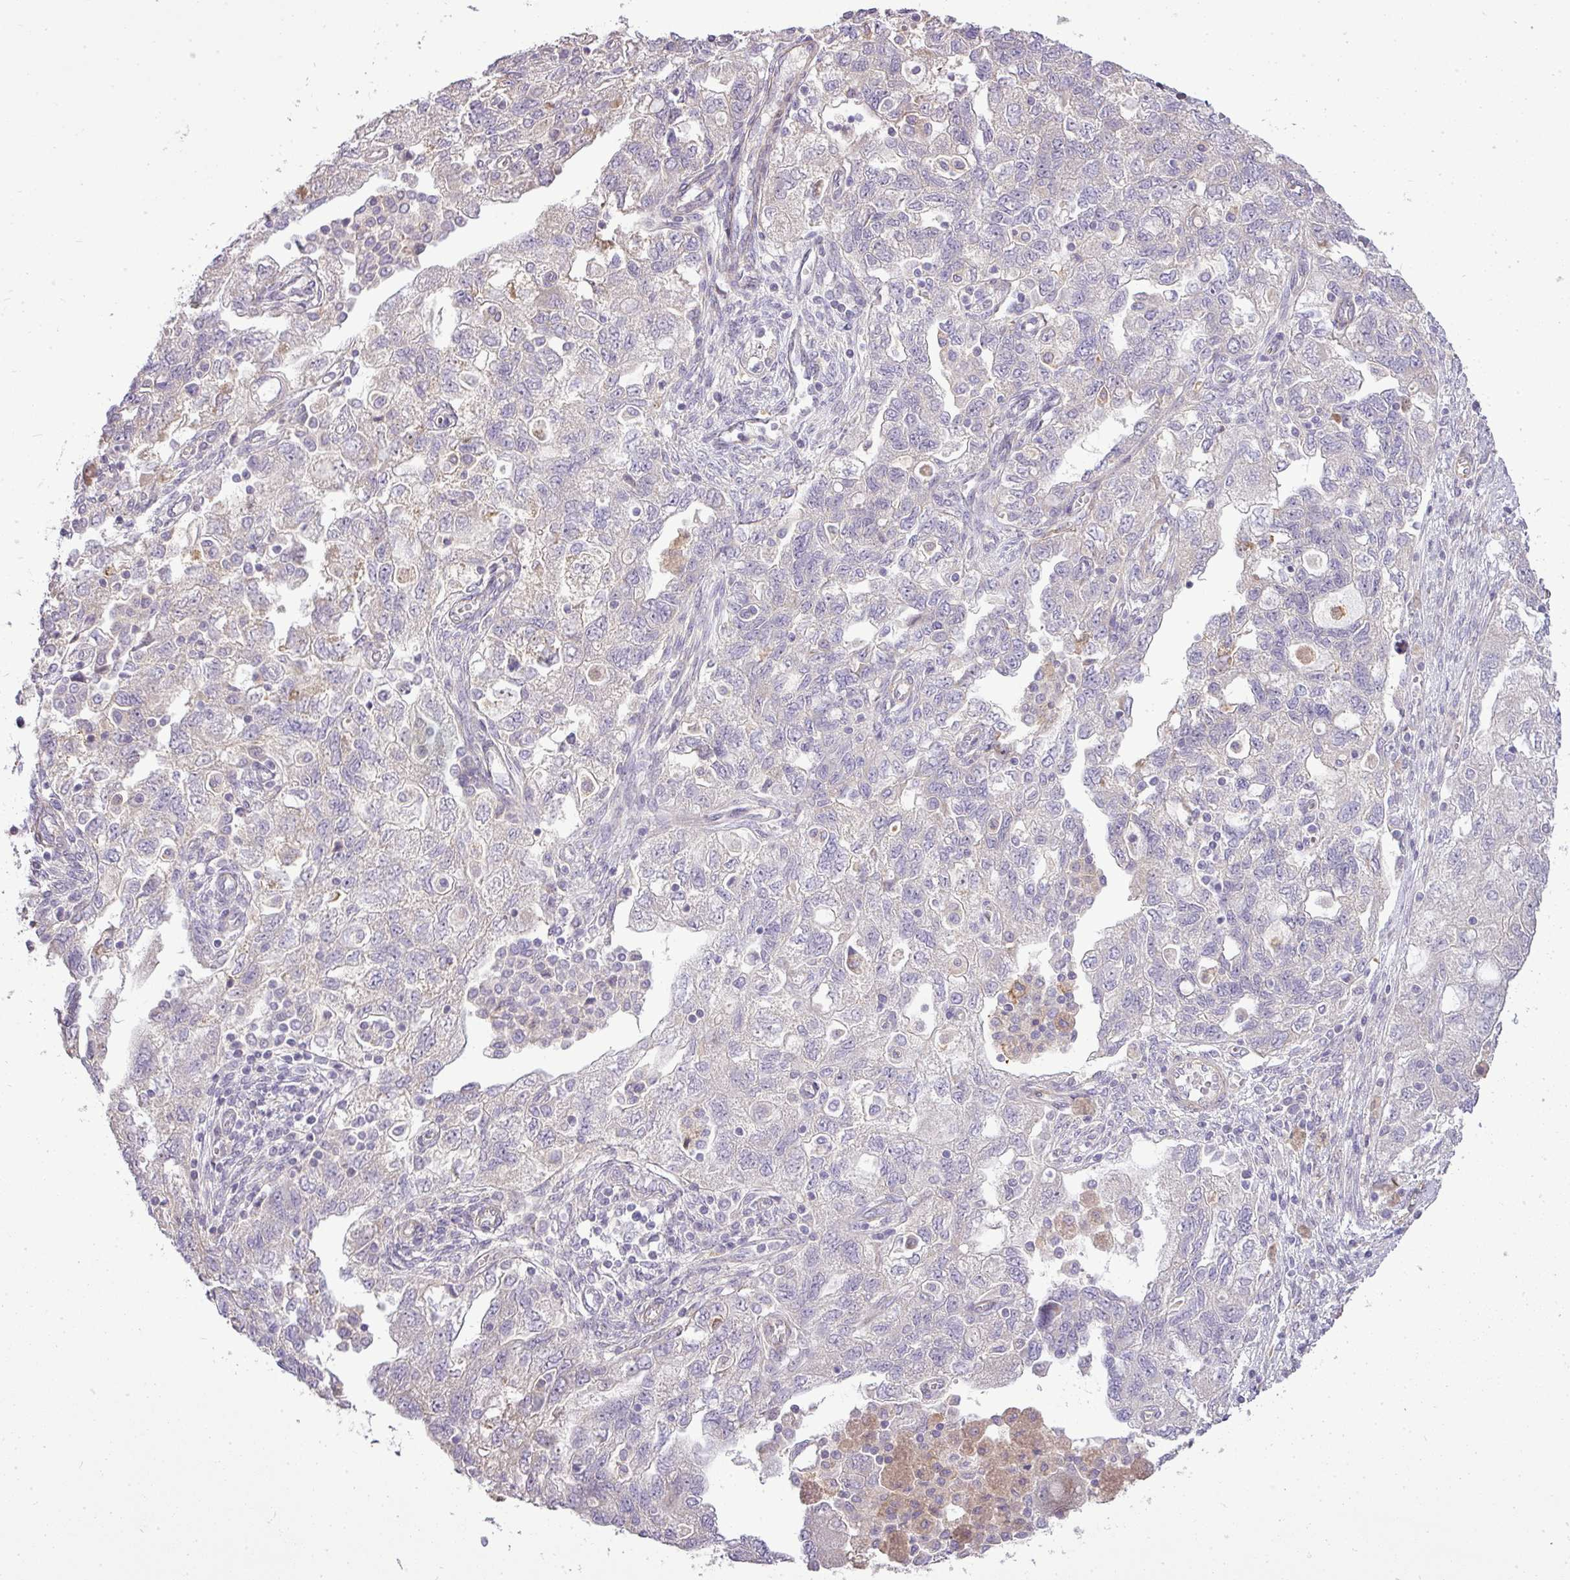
{"staining": {"intensity": "negative", "quantity": "none", "location": "none"}, "tissue": "ovarian cancer", "cell_type": "Tumor cells", "image_type": "cancer", "snomed": [{"axis": "morphology", "description": "Carcinoma, NOS"}, {"axis": "morphology", "description": "Cystadenocarcinoma, serous, NOS"}, {"axis": "topography", "description": "Ovary"}], "caption": "A photomicrograph of human ovarian serous cystadenocarcinoma is negative for staining in tumor cells.", "gene": "PDRG1", "patient": {"sex": "female", "age": 69}}